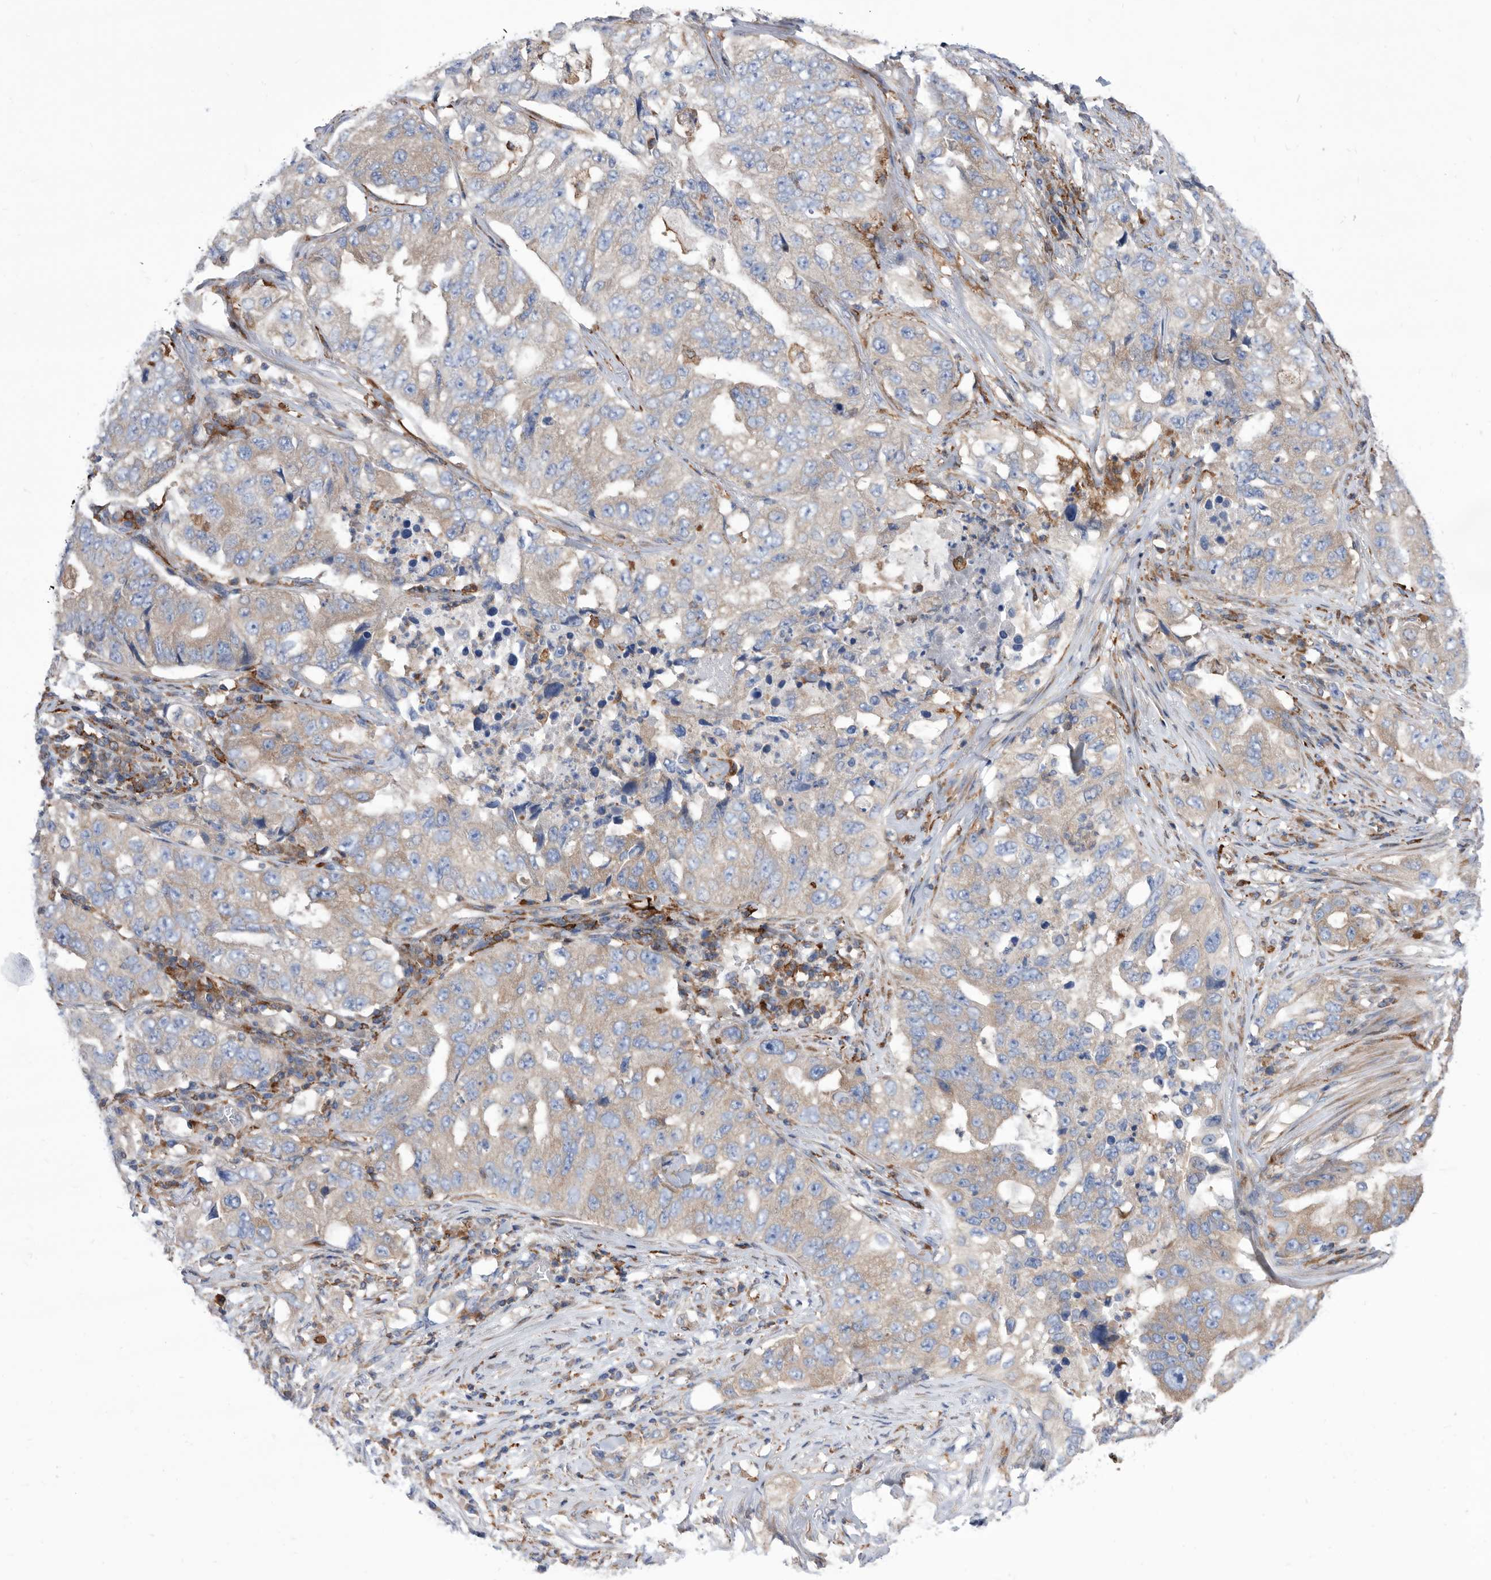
{"staining": {"intensity": "weak", "quantity": ">75%", "location": "cytoplasmic/membranous"}, "tissue": "lung cancer", "cell_type": "Tumor cells", "image_type": "cancer", "snomed": [{"axis": "morphology", "description": "Adenocarcinoma, NOS"}, {"axis": "topography", "description": "Lung"}], "caption": "There is low levels of weak cytoplasmic/membranous positivity in tumor cells of lung cancer, as demonstrated by immunohistochemical staining (brown color).", "gene": "SMG7", "patient": {"sex": "female", "age": 51}}